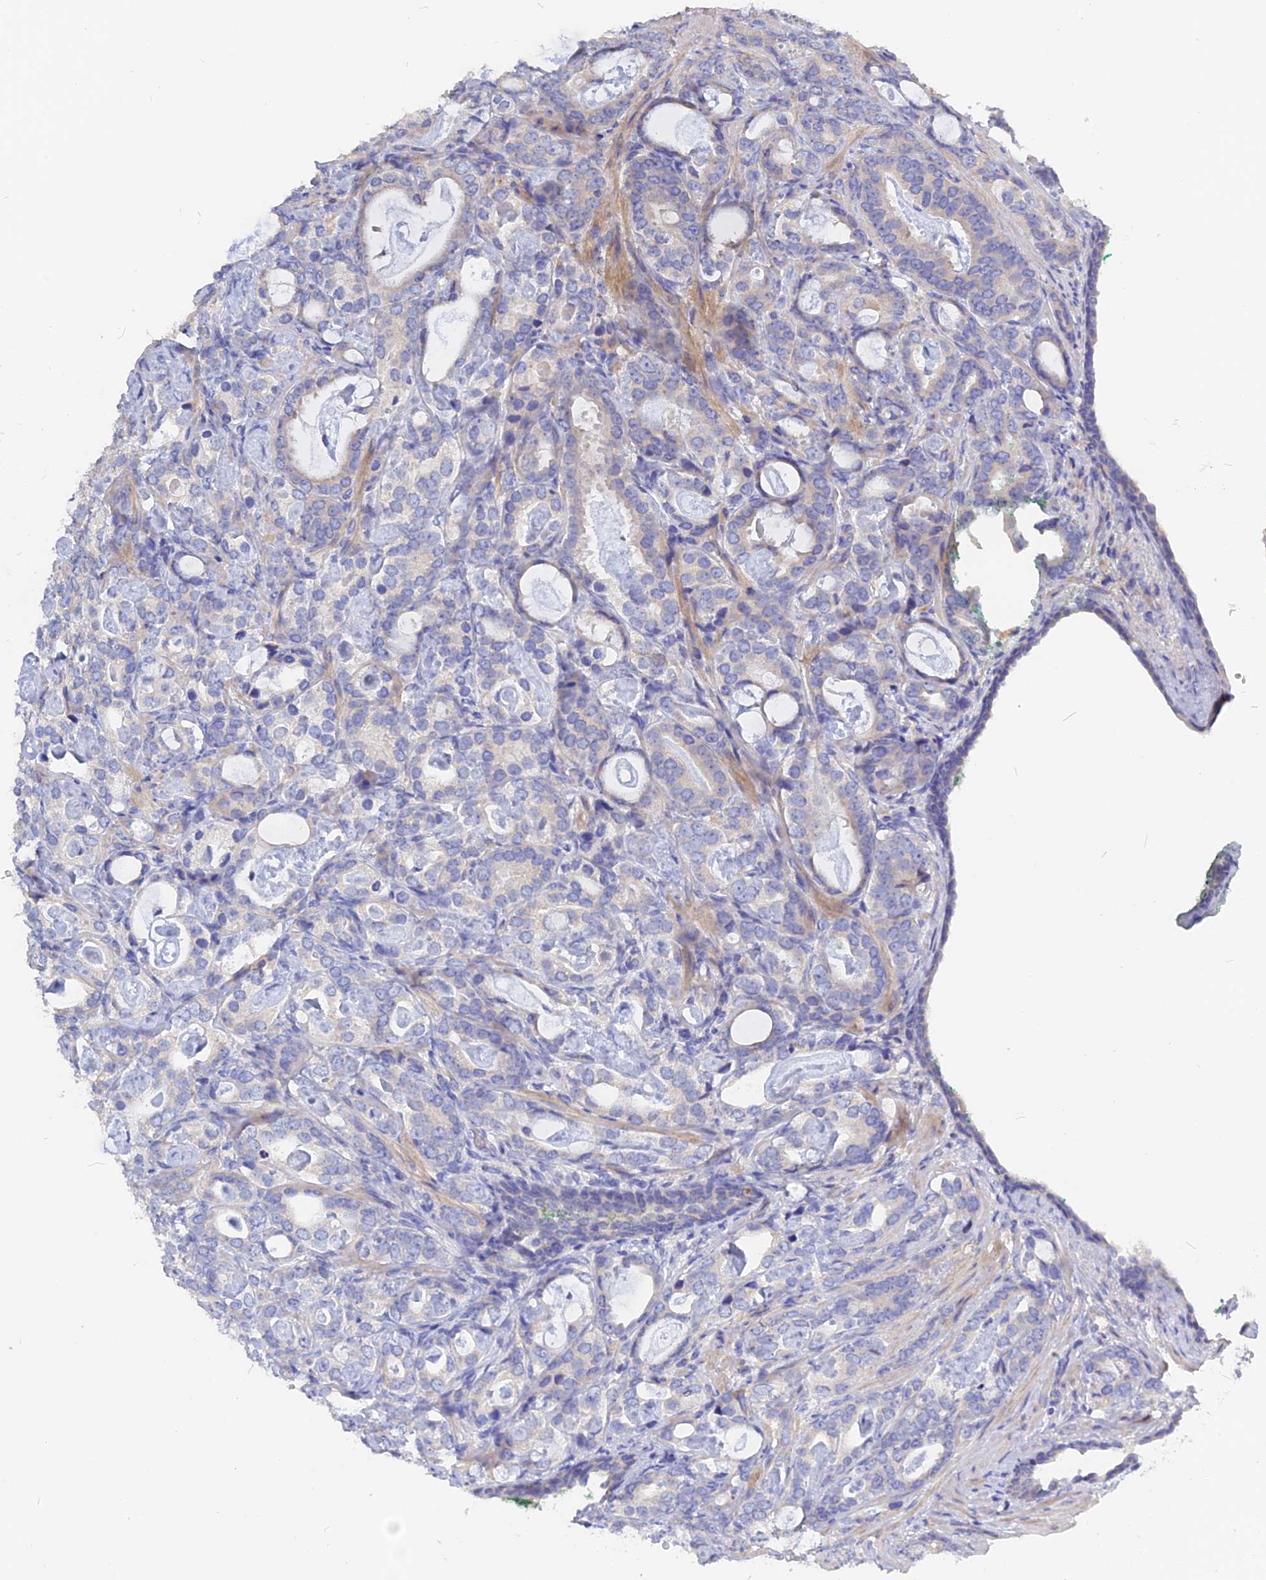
{"staining": {"intensity": "negative", "quantity": "none", "location": "none"}, "tissue": "prostate cancer", "cell_type": "Tumor cells", "image_type": "cancer", "snomed": [{"axis": "morphology", "description": "Adenocarcinoma, Low grade"}, {"axis": "topography", "description": "Prostate"}], "caption": "IHC micrograph of neoplastic tissue: prostate adenocarcinoma (low-grade) stained with DAB (3,3'-diaminobenzidine) demonstrates no significant protein positivity in tumor cells.", "gene": "ADGRA1", "patient": {"sex": "male", "age": 71}}